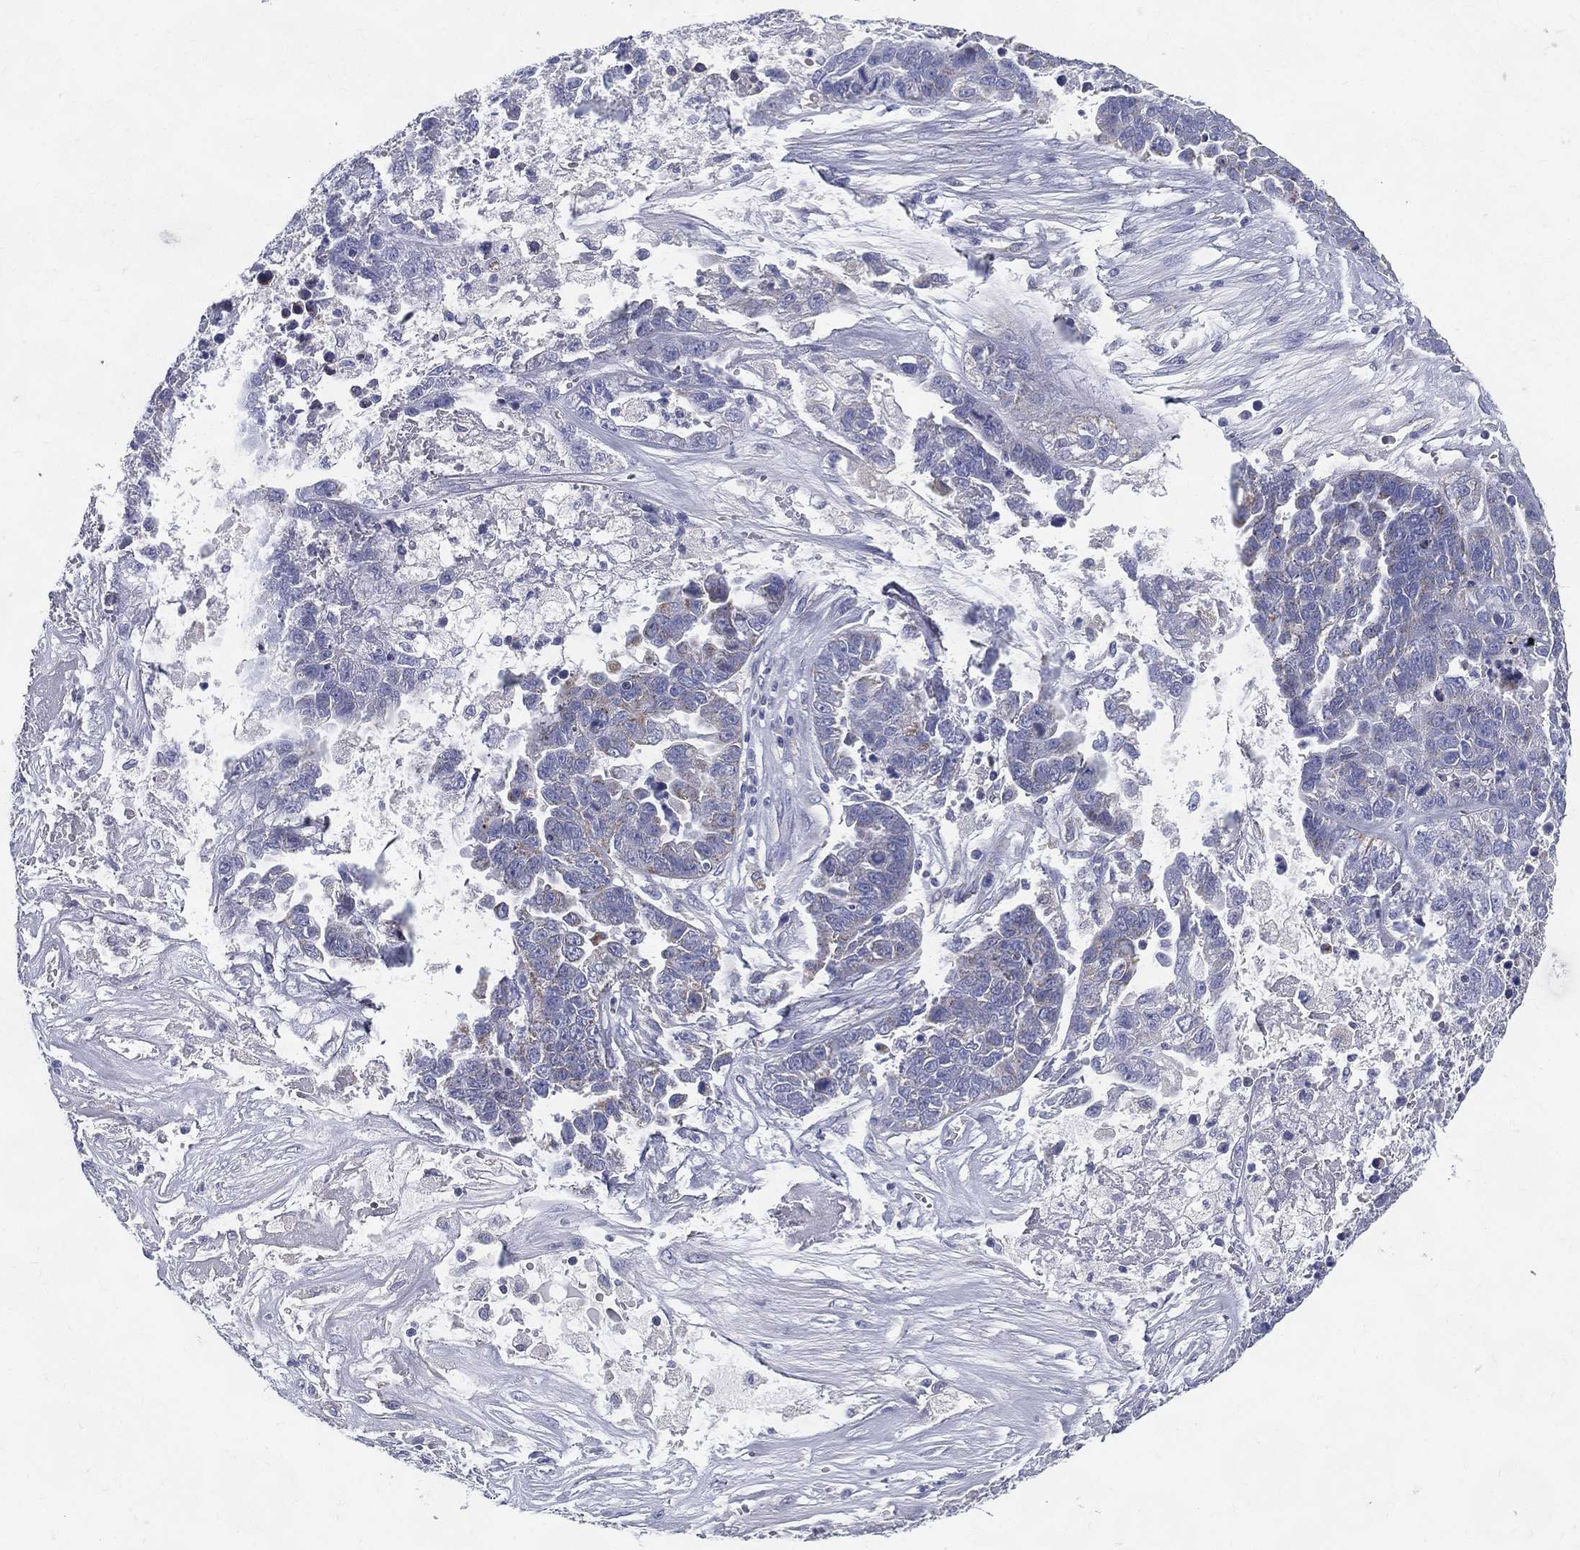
{"staining": {"intensity": "negative", "quantity": "none", "location": "none"}, "tissue": "ovarian cancer", "cell_type": "Tumor cells", "image_type": "cancer", "snomed": [{"axis": "morphology", "description": "Cystadenocarcinoma, serous, NOS"}, {"axis": "topography", "description": "Ovary"}], "caption": "Histopathology image shows no protein positivity in tumor cells of ovarian cancer tissue. The staining is performed using DAB brown chromogen with nuclei counter-stained in using hematoxylin.", "gene": "PWWP3A", "patient": {"sex": "female", "age": 87}}